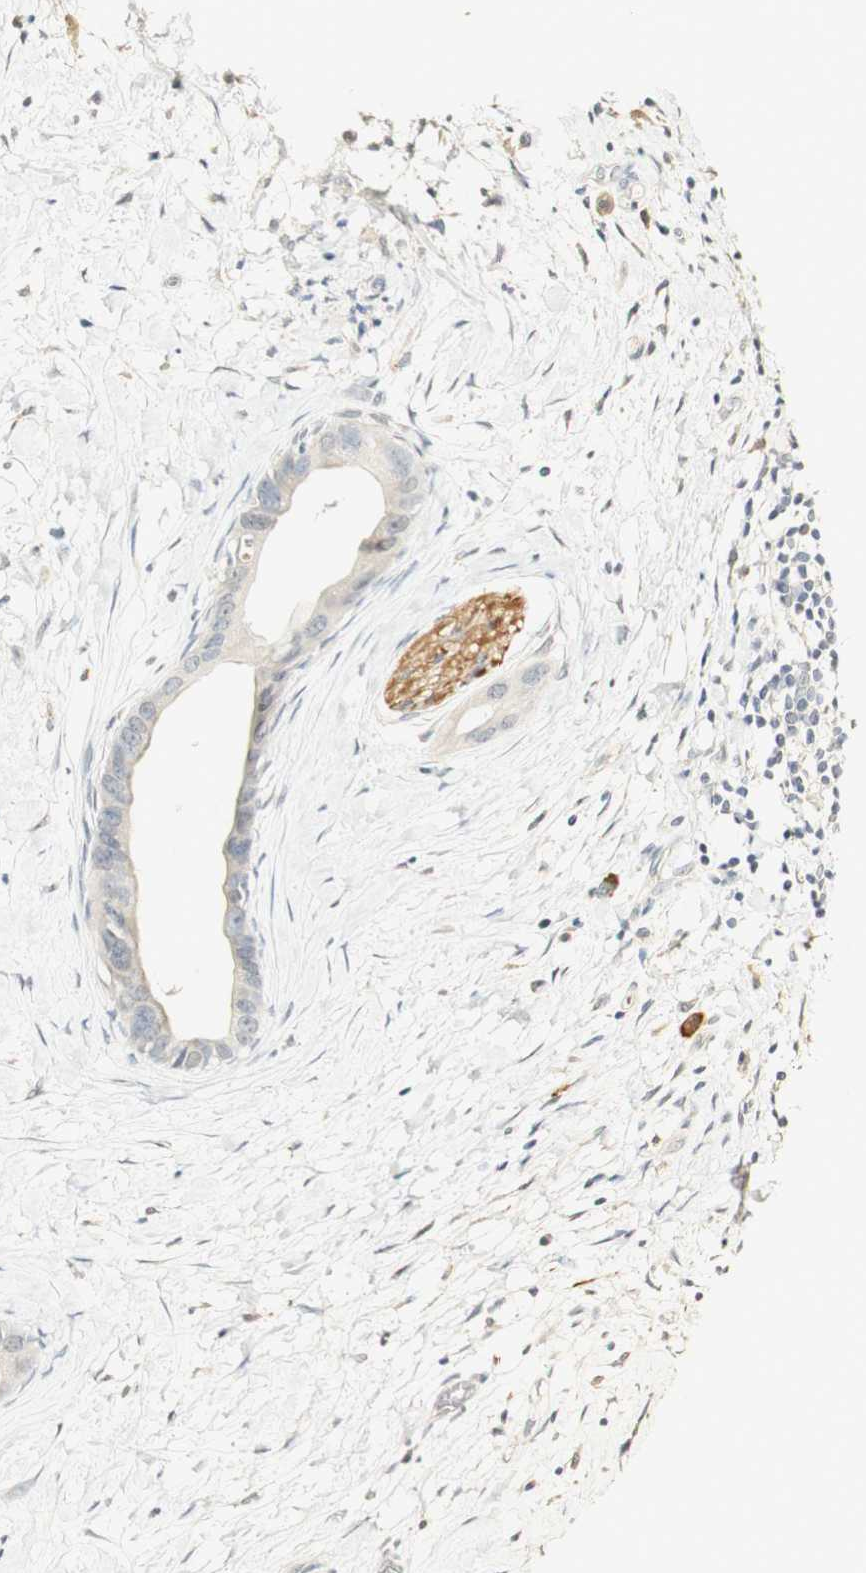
{"staining": {"intensity": "negative", "quantity": "none", "location": "none"}, "tissue": "pancreatic cancer", "cell_type": "Tumor cells", "image_type": "cancer", "snomed": [{"axis": "morphology", "description": "Adenocarcinoma, NOS"}, {"axis": "topography", "description": "Pancreas"}], "caption": "This photomicrograph is of pancreatic cancer (adenocarcinoma) stained with immunohistochemistry to label a protein in brown with the nuclei are counter-stained blue. There is no expression in tumor cells.", "gene": "SYT7", "patient": {"sex": "male", "age": 55}}